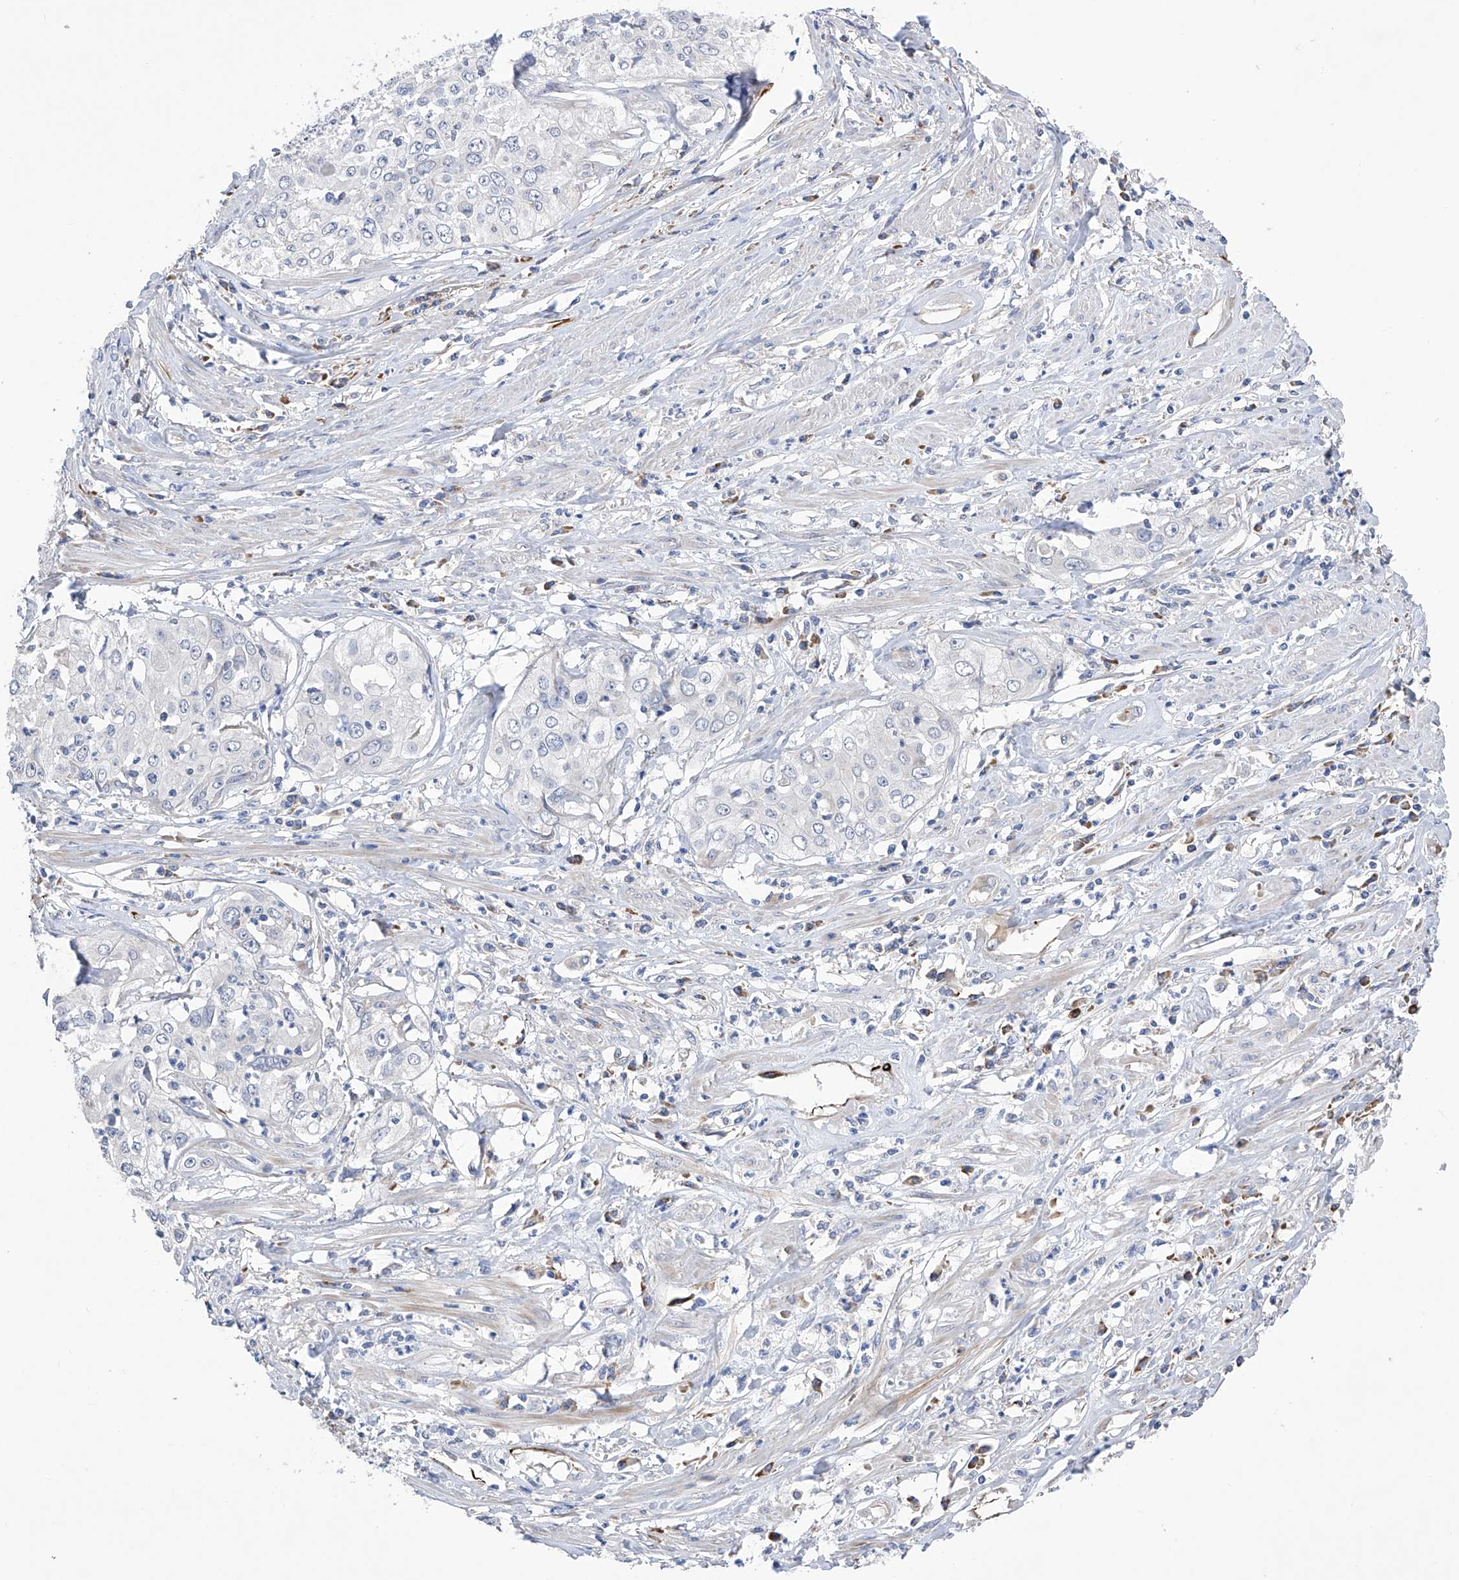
{"staining": {"intensity": "negative", "quantity": "none", "location": "none"}, "tissue": "cervical cancer", "cell_type": "Tumor cells", "image_type": "cancer", "snomed": [{"axis": "morphology", "description": "Squamous cell carcinoma, NOS"}, {"axis": "topography", "description": "Cervix"}], "caption": "An immunohistochemistry photomicrograph of cervical cancer is shown. There is no staining in tumor cells of cervical cancer.", "gene": "NFATC4", "patient": {"sex": "female", "age": 31}}